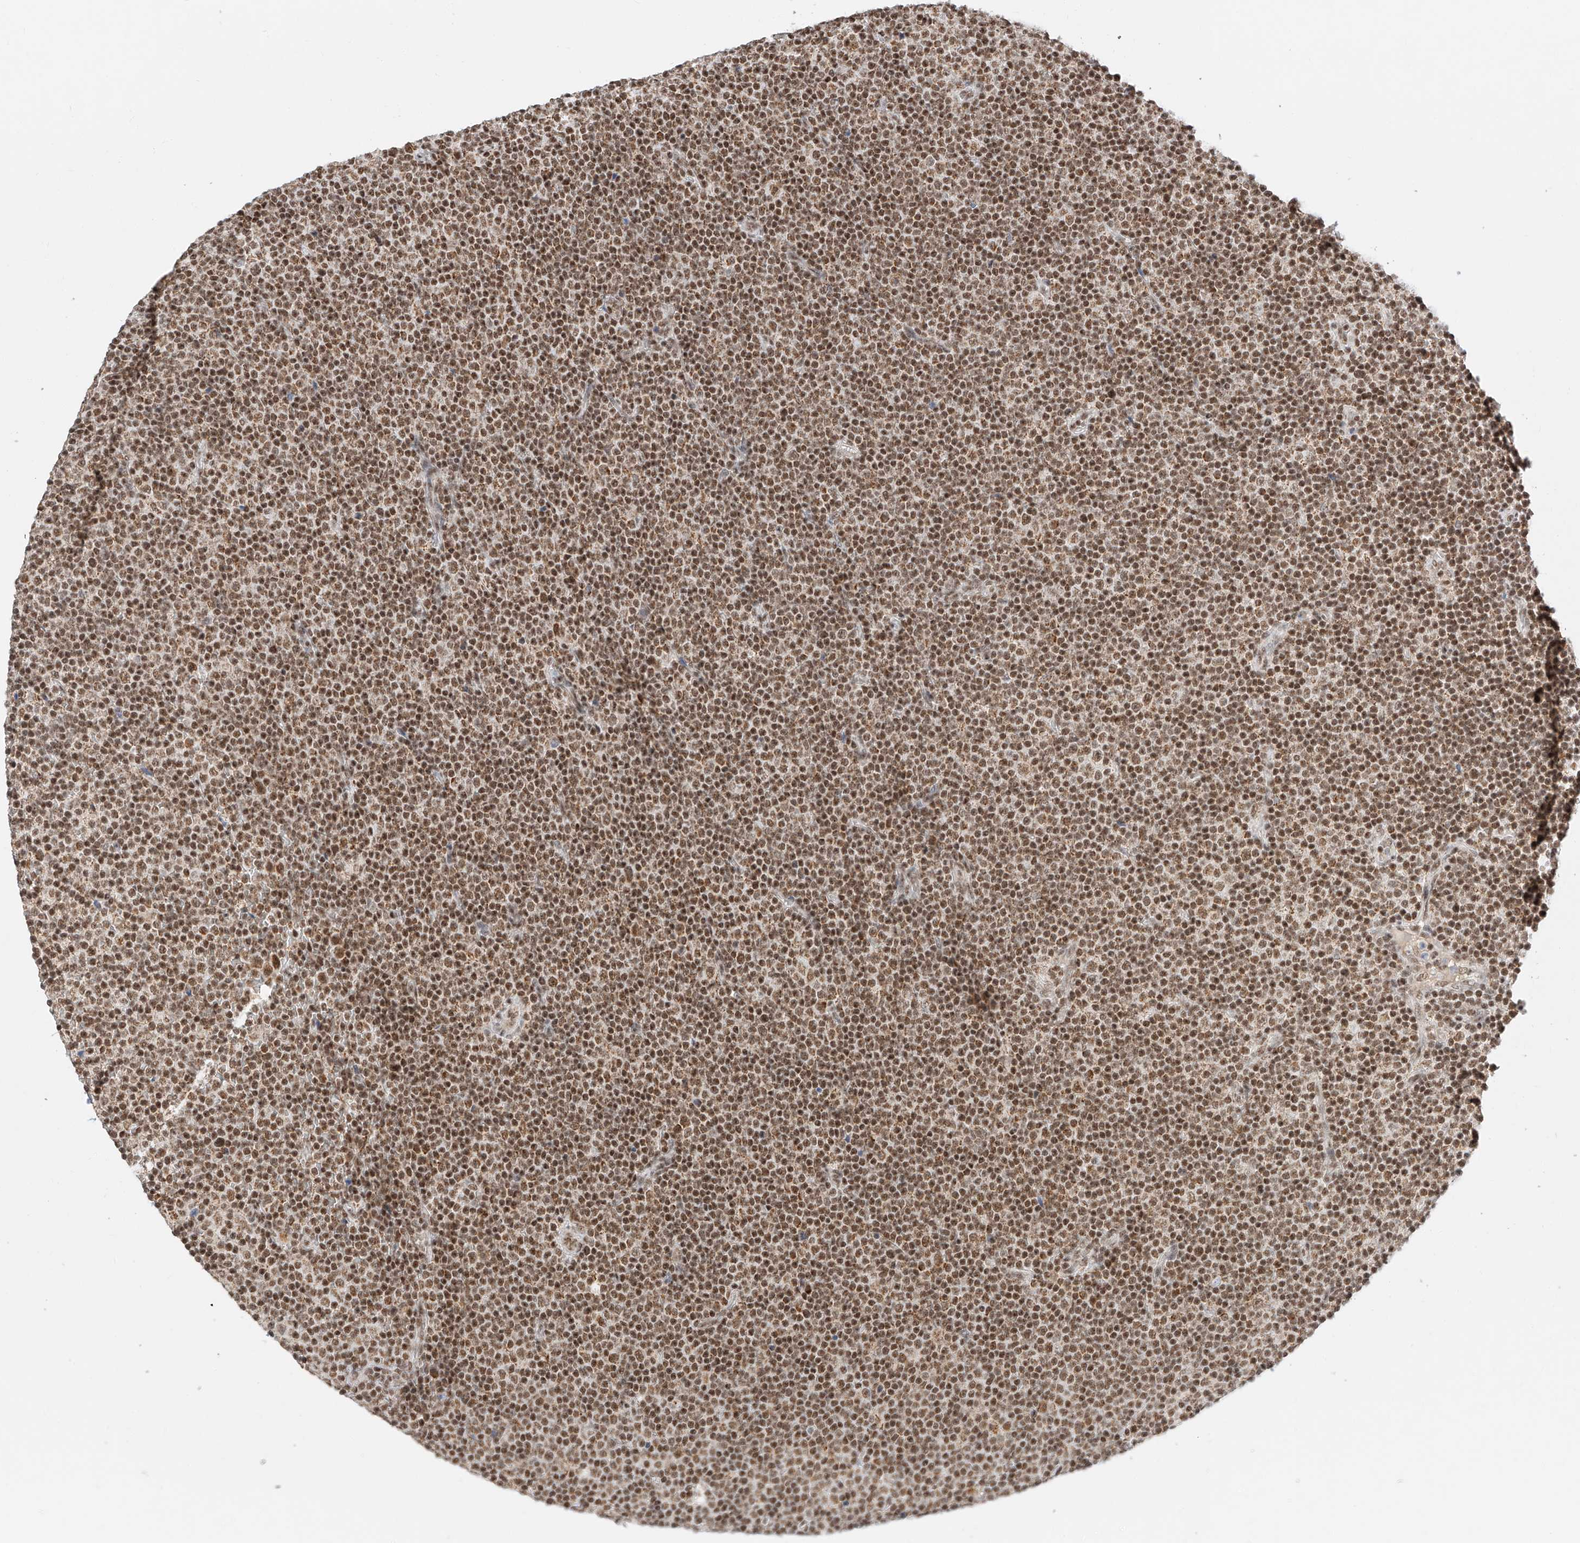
{"staining": {"intensity": "moderate", "quantity": ">75%", "location": "nuclear"}, "tissue": "lymphoma", "cell_type": "Tumor cells", "image_type": "cancer", "snomed": [{"axis": "morphology", "description": "Malignant lymphoma, non-Hodgkin's type, Low grade"}, {"axis": "topography", "description": "Lymph node"}], "caption": "Immunohistochemistry (IHC) of lymphoma exhibits medium levels of moderate nuclear staining in about >75% of tumor cells.", "gene": "NRF1", "patient": {"sex": "female", "age": 67}}